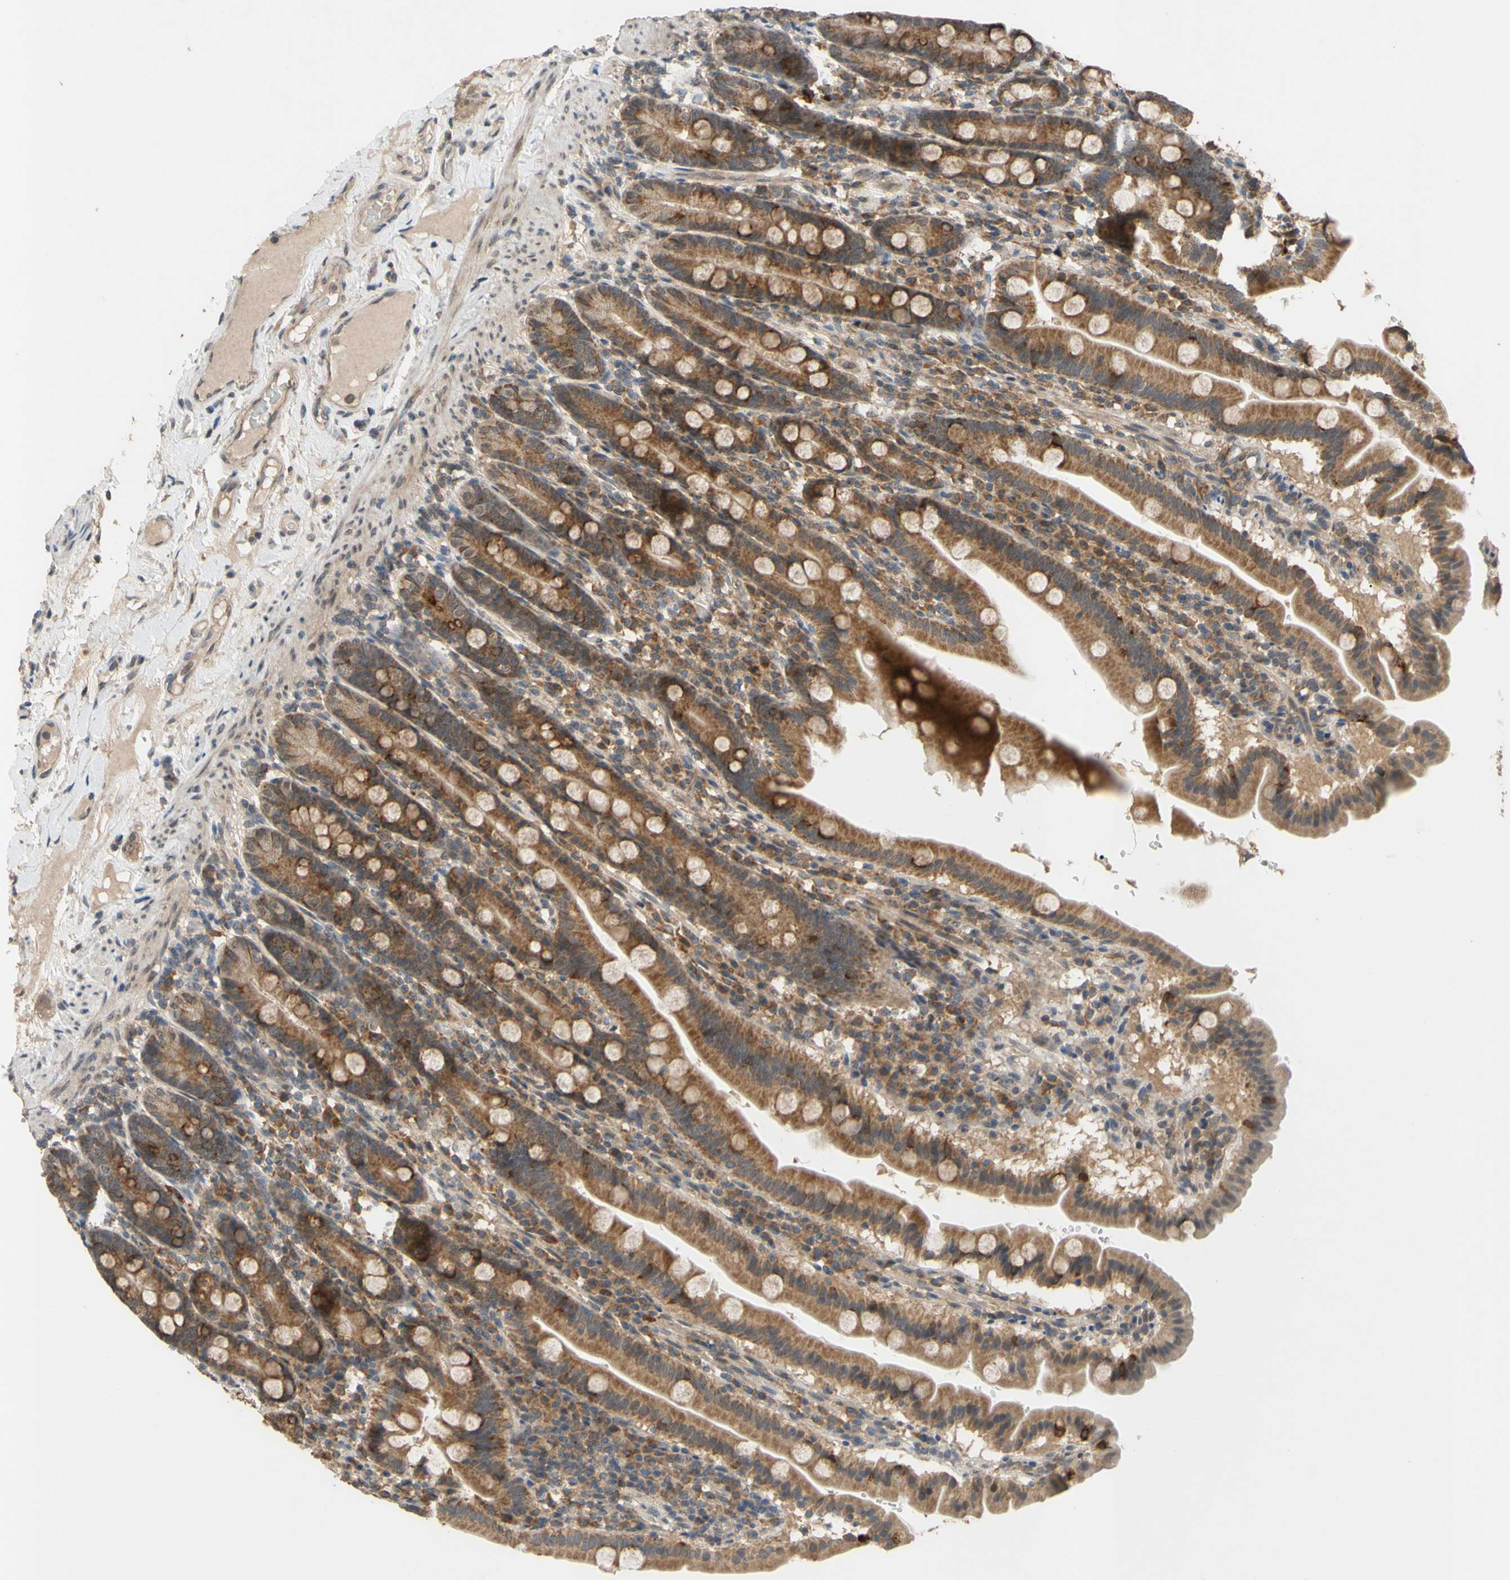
{"staining": {"intensity": "moderate", "quantity": ">75%", "location": "cytoplasmic/membranous"}, "tissue": "duodenum", "cell_type": "Glandular cells", "image_type": "normal", "snomed": [{"axis": "morphology", "description": "Normal tissue, NOS"}, {"axis": "topography", "description": "Duodenum"}], "caption": "Duodenum stained with DAB immunohistochemistry (IHC) exhibits medium levels of moderate cytoplasmic/membranous positivity in about >75% of glandular cells.", "gene": "CD164", "patient": {"sex": "male", "age": 50}}